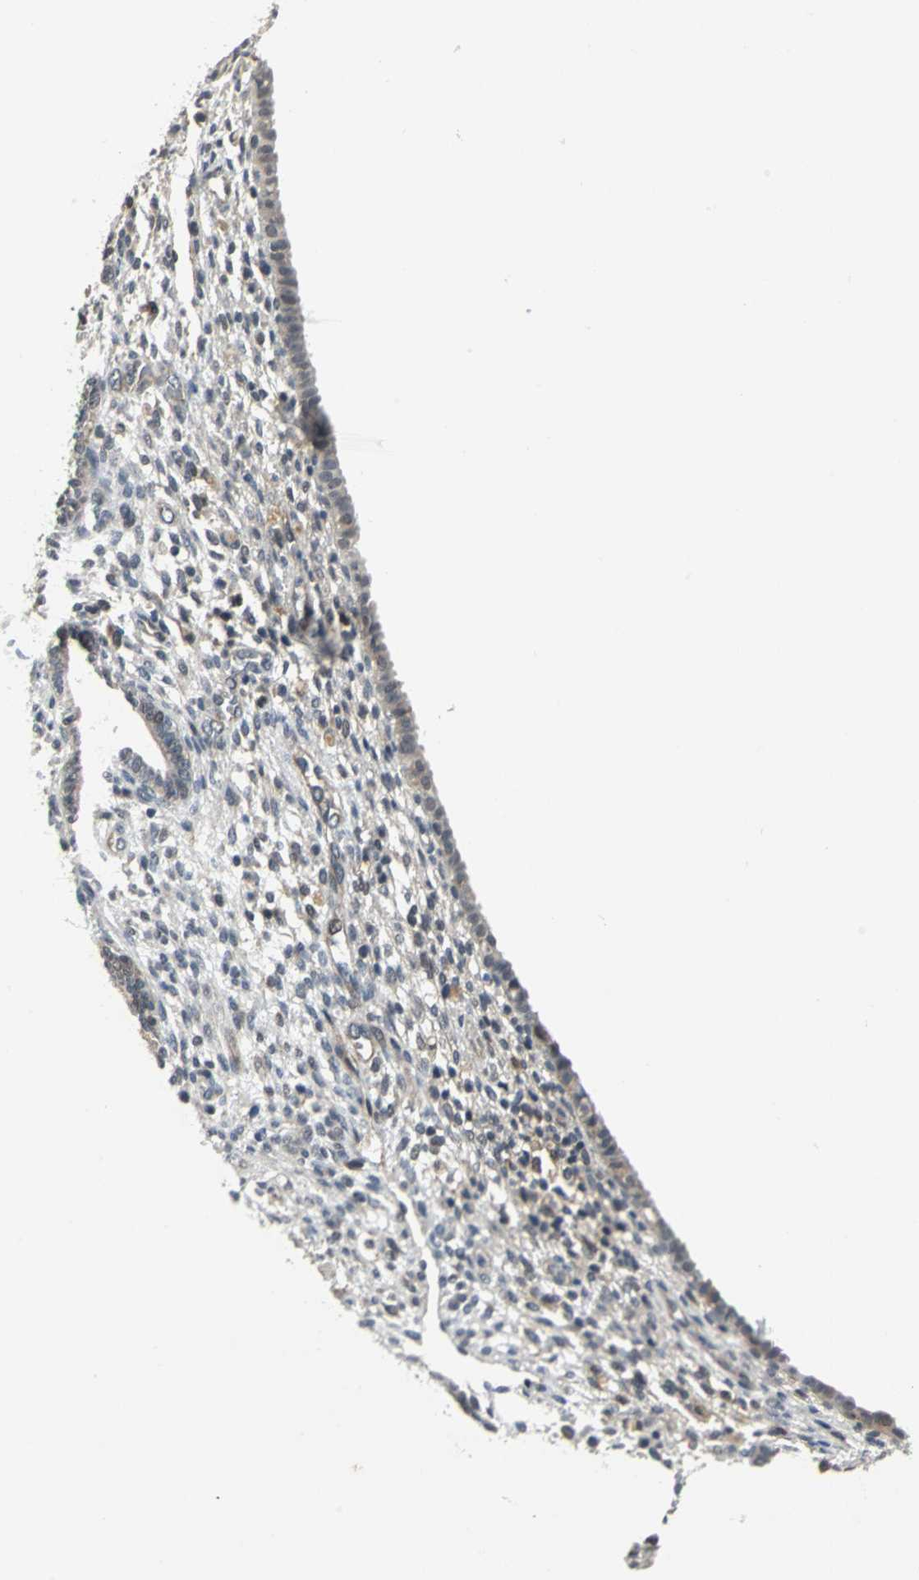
{"staining": {"intensity": "negative", "quantity": "none", "location": "none"}, "tissue": "endometrium", "cell_type": "Cells in endometrial stroma", "image_type": "normal", "snomed": [{"axis": "morphology", "description": "Normal tissue, NOS"}, {"axis": "topography", "description": "Endometrium"}], "caption": "IHC of unremarkable endometrium displays no expression in cells in endometrial stroma. (IHC, brightfield microscopy, high magnification).", "gene": "PLAGL2", "patient": {"sex": "female", "age": 72}}